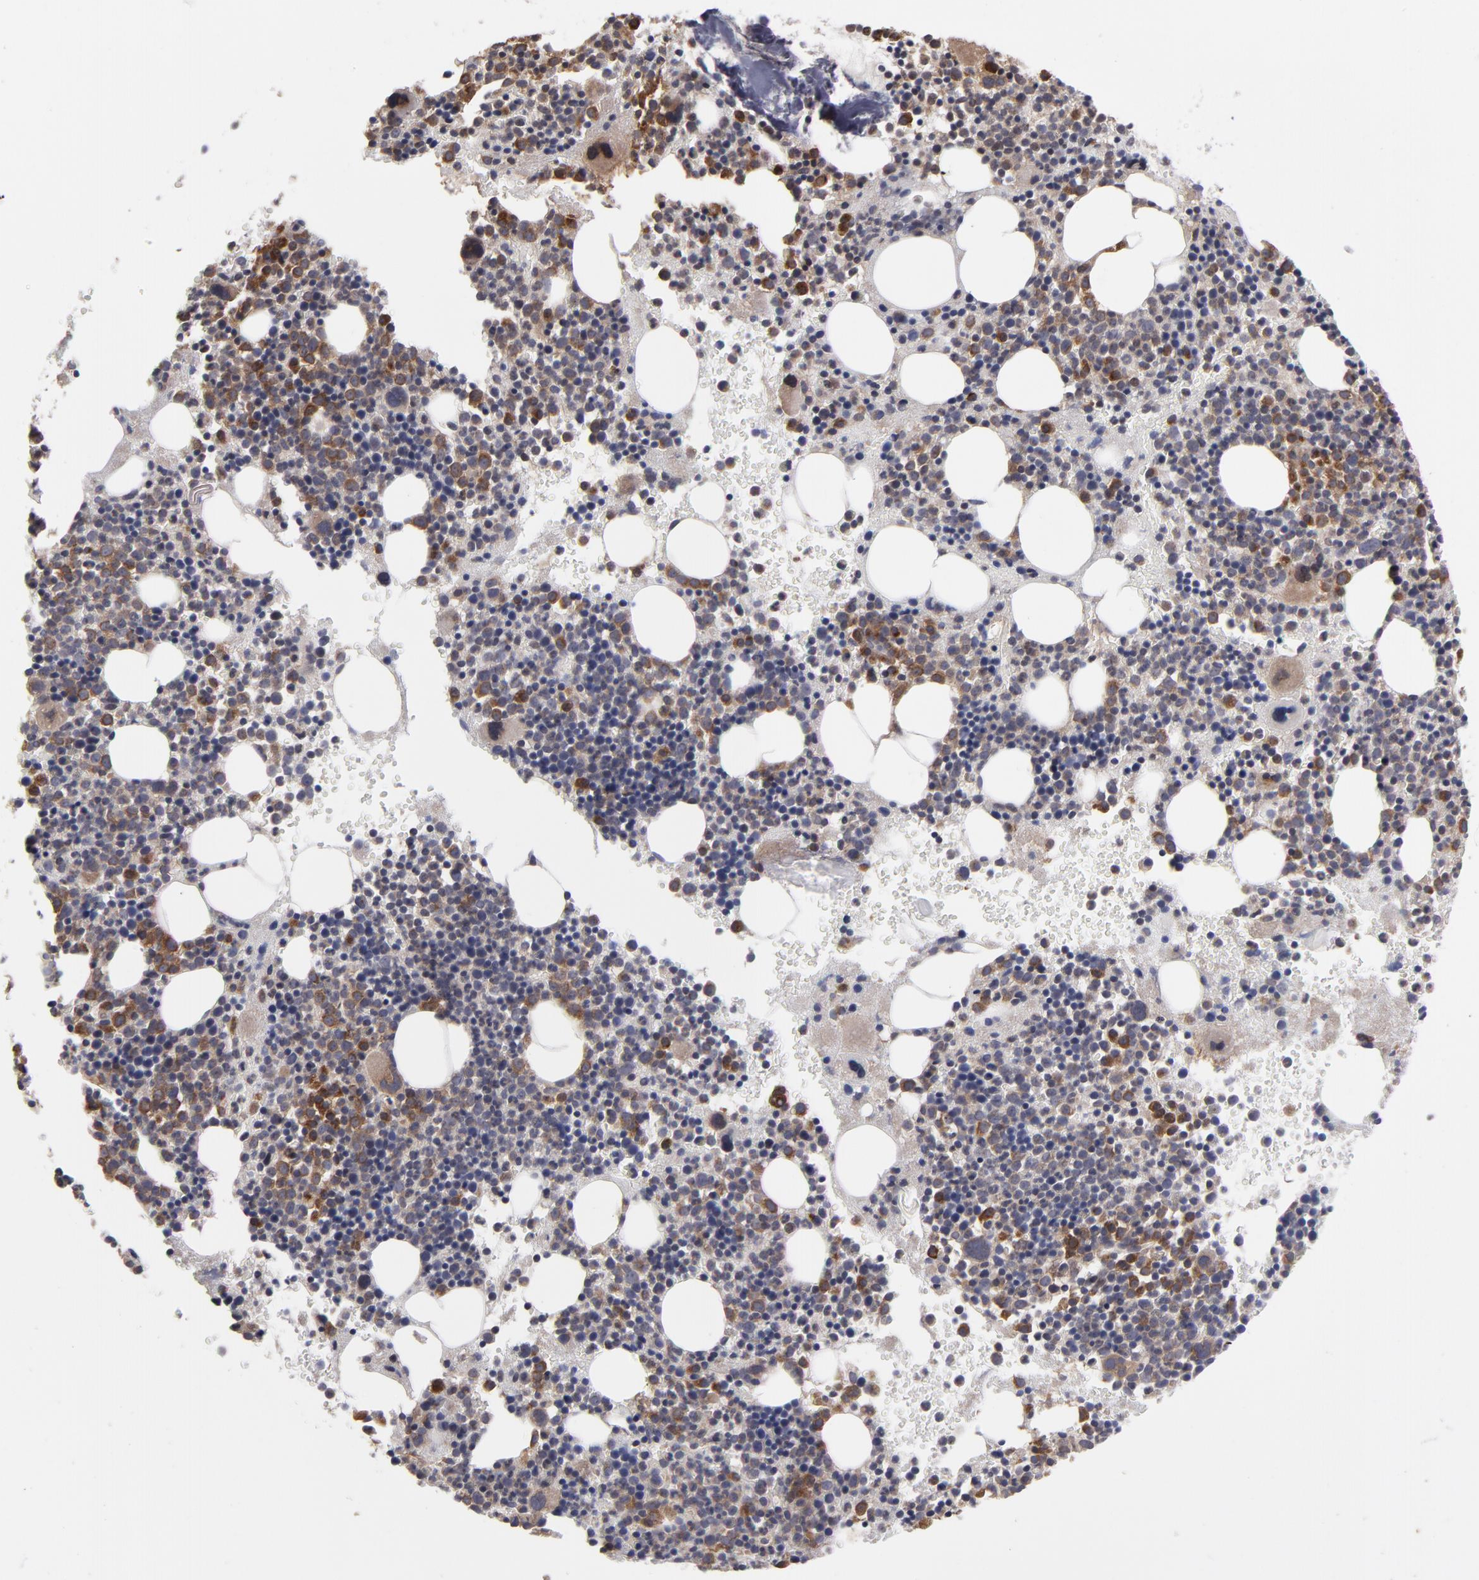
{"staining": {"intensity": "strong", "quantity": "25%-75%", "location": "cytoplasmic/membranous"}, "tissue": "bone marrow", "cell_type": "Hematopoietic cells", "image_type": "normal", "snomed": [{"axis": "morphology", "description": "Normal tissue, NOS"}, {"axis": "topography", "description": "Bone marrow"}], "caption": "An IHC histopathology image of unremarkable tissue is shown. Protein staining in brown shows strong cytoplasmic/membranous positivity in bone marrow within hematopoietic cells. (Stains: DAB (3,3'-diaminobenzidine) in brown, nuclei in blue, Microscopy: brightfield microscopy at high magnification).", "gene": "SND1", "patient": {"sex": "male", "age": 34}}